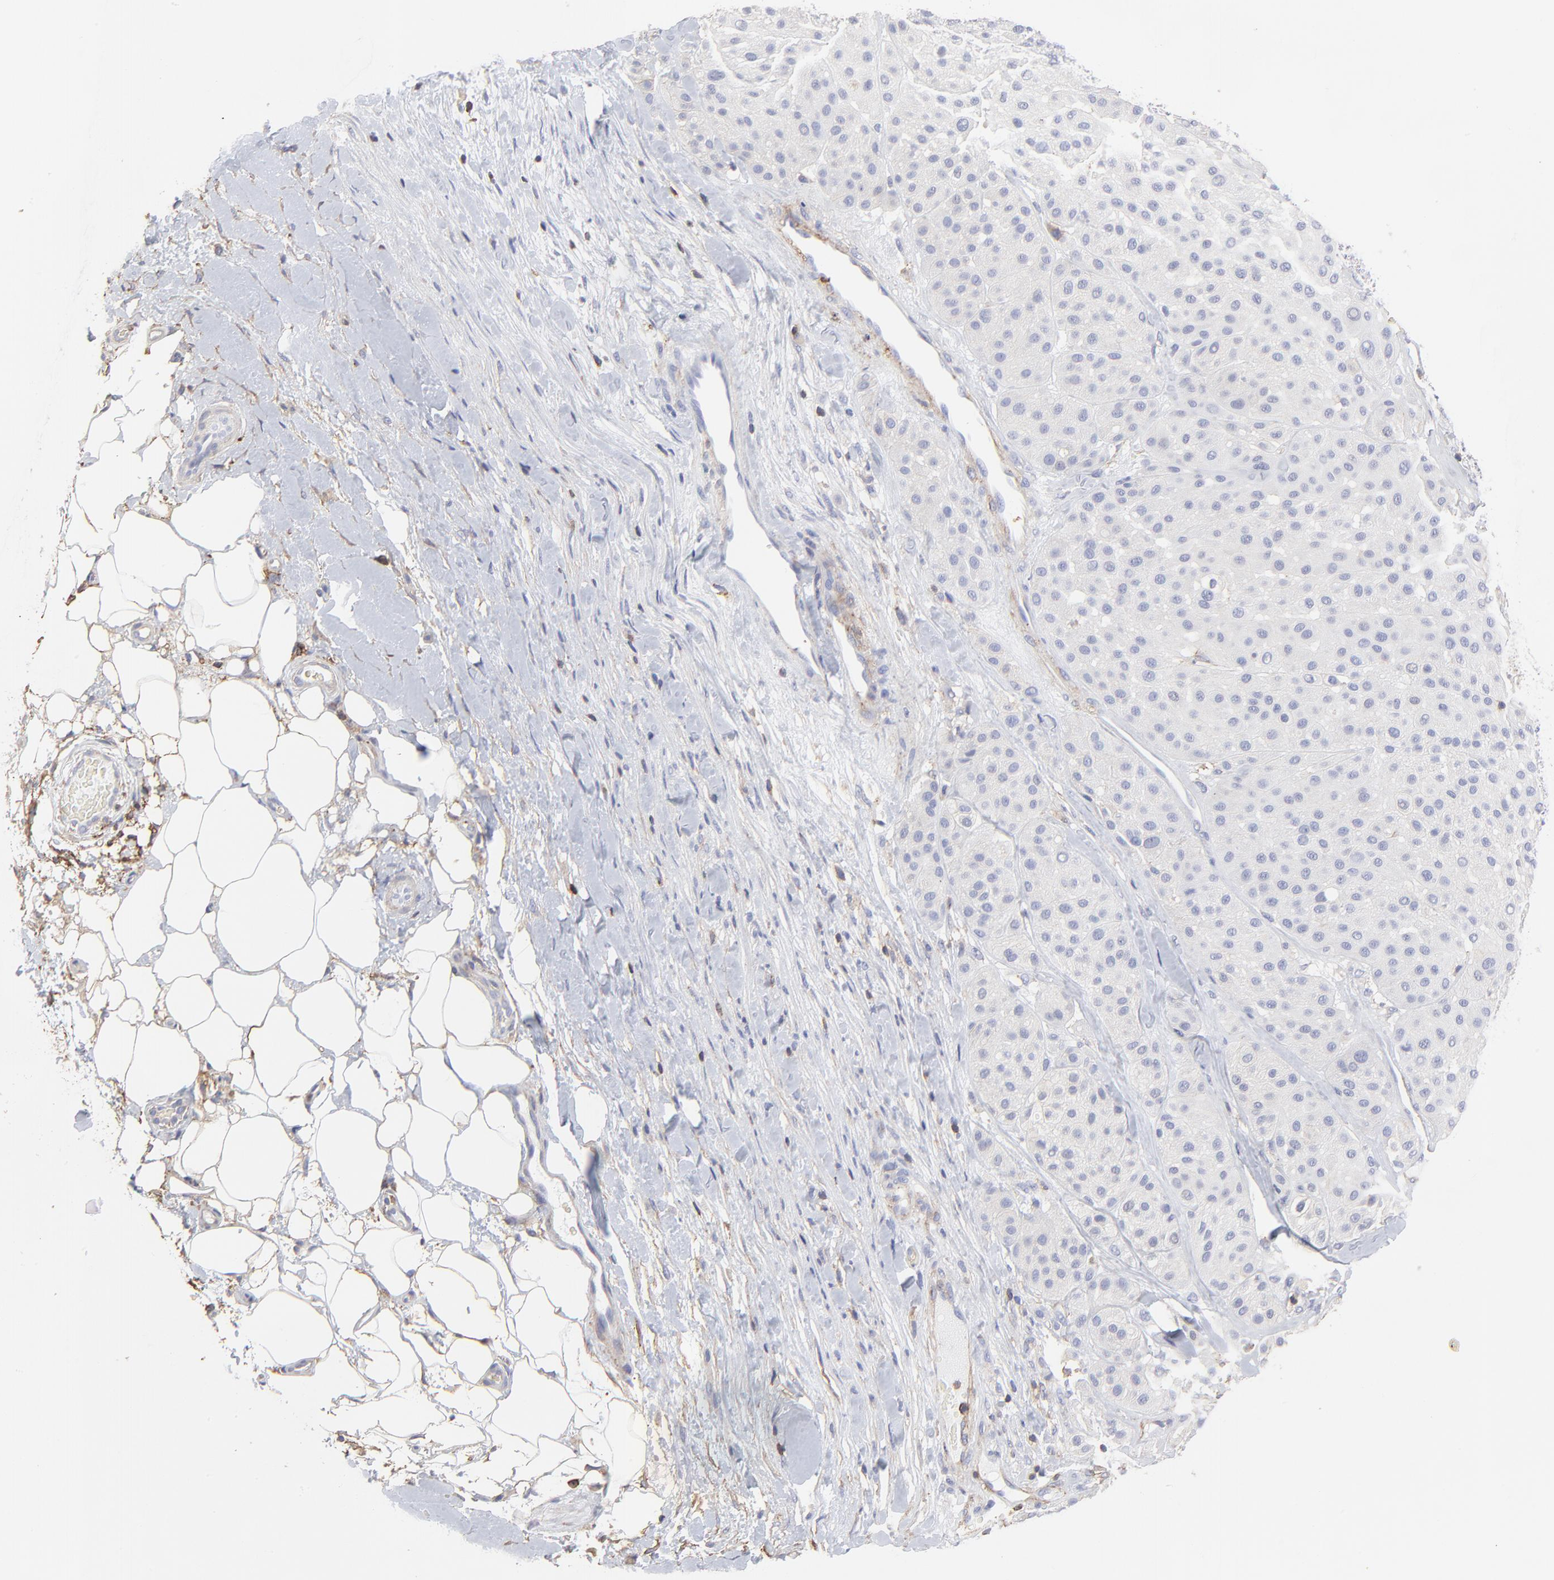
{"staining": {"intensity": "negative", "quantity": "none", "location": "none"}, "tissue": "melanoma", "cell_type": "Tumor cells", "image_type": "cancer", "snomed": [{"axis": "morphology", "description": "Normal tissue, NOS"}, {"axis": "morphology", "description": "Malignant melanoma, Metastatic site"}, {"axis": "topography", "description": "Skin"}], "caption": "Tumor cells are negative for brown protein staining in melanoma.", "gene": "ANXA6", "patient": {"sex": "male", "age": 41}}